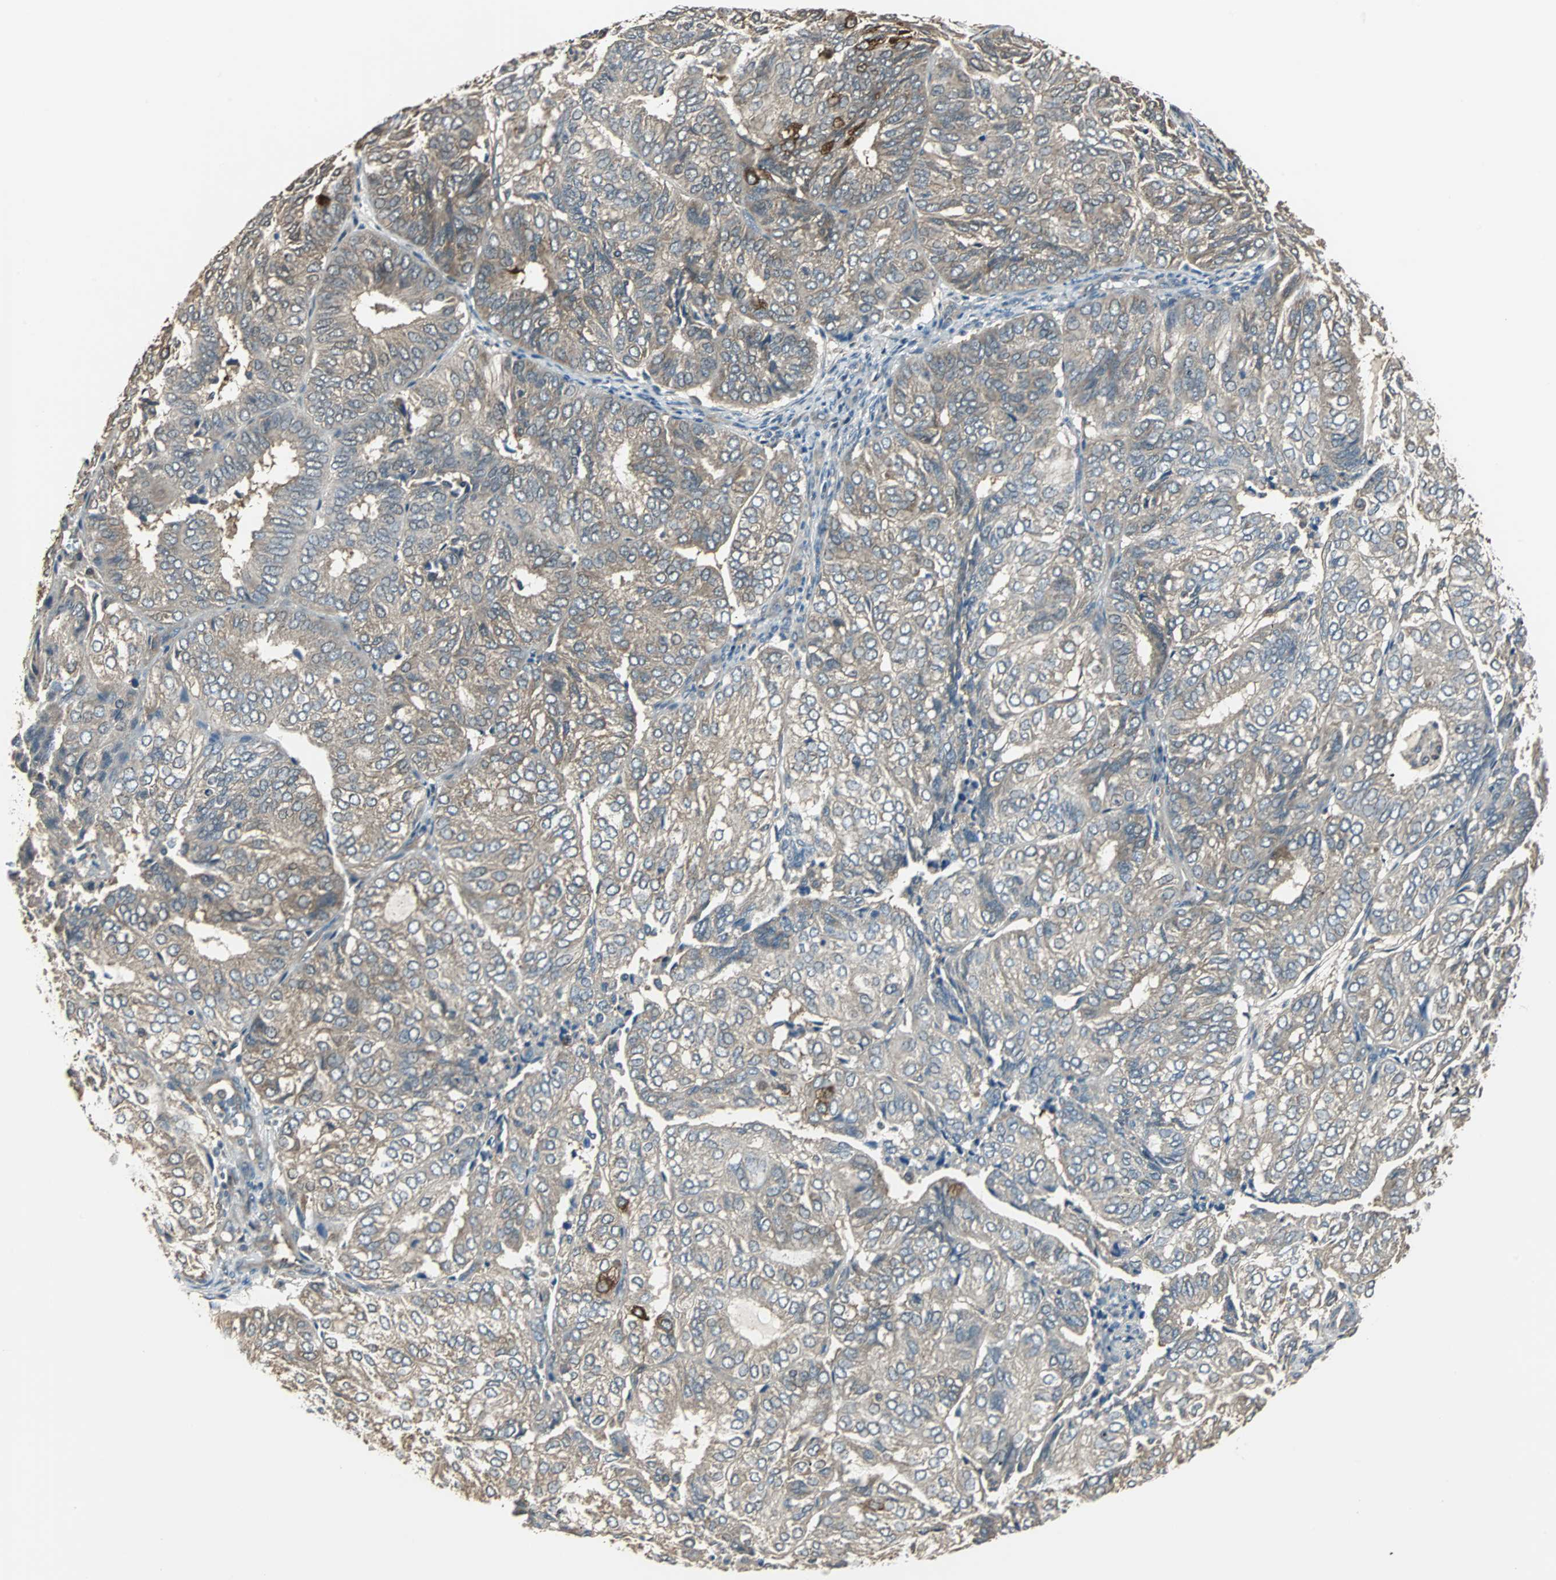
{"staining": {"intensity": "weak", "quantity": ">75%", "location": "cytoplasmic/membranous"}, "tissue": "endometrial cancer", "cell_type": "Tumor cells", "image_type": "cancer", "snomed": [{"axis": "morphology", "description": "Adenocarcinoma, NOS"}, {"axis": "topography", "description": "Uterus"}], "caption": "Protein expression analysis of endometrial adenocarcinoma shows weak cytoplasmic/membranous positivity in approximately >75% of tumor cells. Using DAB (brown) and hematoxylin (blue) stains, captured at high magnification using brightfield microscopy.", "gene": "ABHD2", "patient": {"sex": "female", "age": 60}}